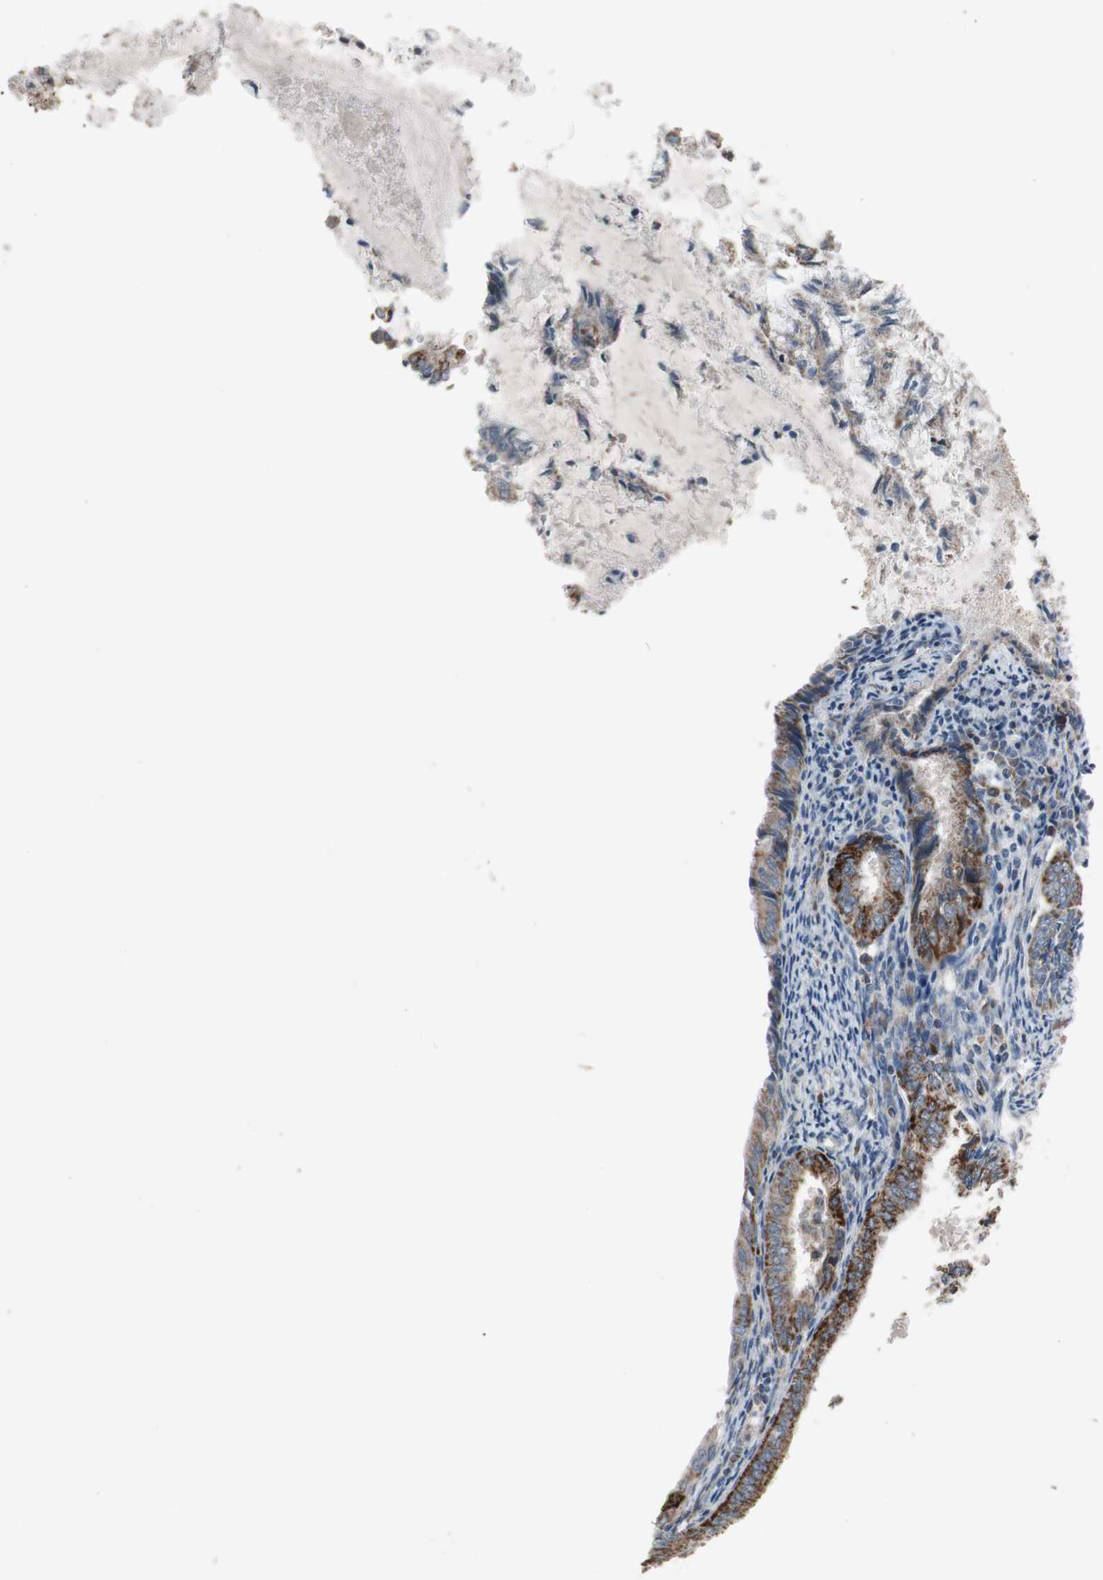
{"staining": {"intensity": "moderate", "quantity": ">75%", "location": "cytoplasmic/membranous"}, "tissue": "endometrial cancer", "cell_type": "Tumor cells", "image_type": "cancer", "snomed": [{"axis": "morphology", "description": "Adenocarcinoma, NOS"}, {"axis": "topography", "description": "Endometrium"}], "caption": "Moderate cytoplasmic/membranous protein staining is identified in approximately >75% of tumor cells in endometrial adenocarcinoma.", "gene": "CPT1A", "patient": {"sex": "female", "age": 86}}